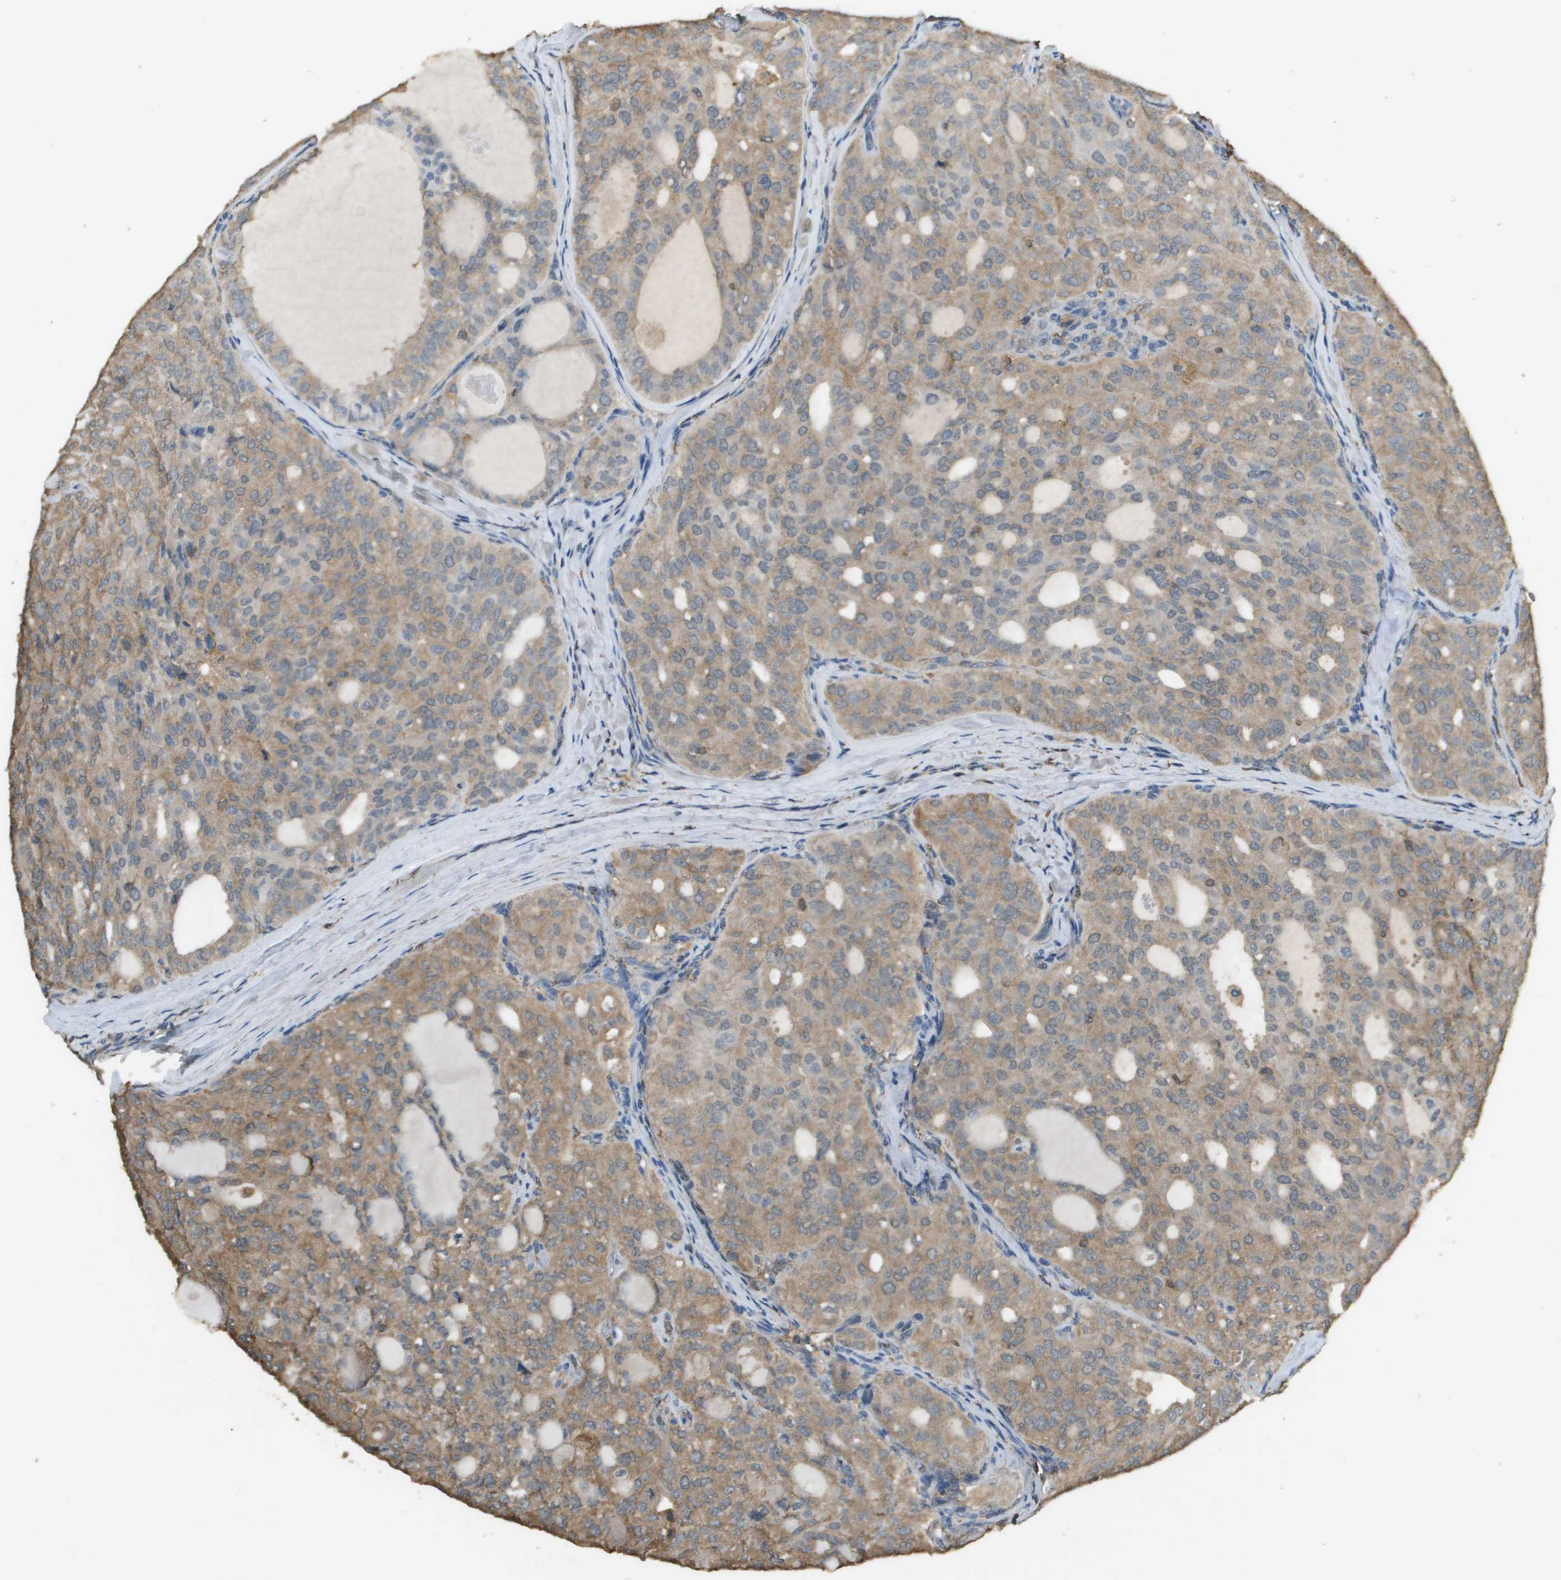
{"staining": {"intensity": "weak", "quantity": ">75%", "location": "cytoplasmic/membranous"}, "tissue": "thyroid cancer", "cell_type": "Tumor cells", "image_type": "cancer", "snomed": [{"axis": "morphology", "description": "Follicular adenoma carcinoma, NOS"}, {"axis": "topography", "description": "Thyroid gland"}], "caption": "A low amount of weak cytoplasmic/membranous staining is seen in approximately >75% of tumor cells in thyroid cancer (follicular adenoma carcinoma) tissue.", "gene": "MS4A7", "patient": {"sex": "male", "age": 75}}